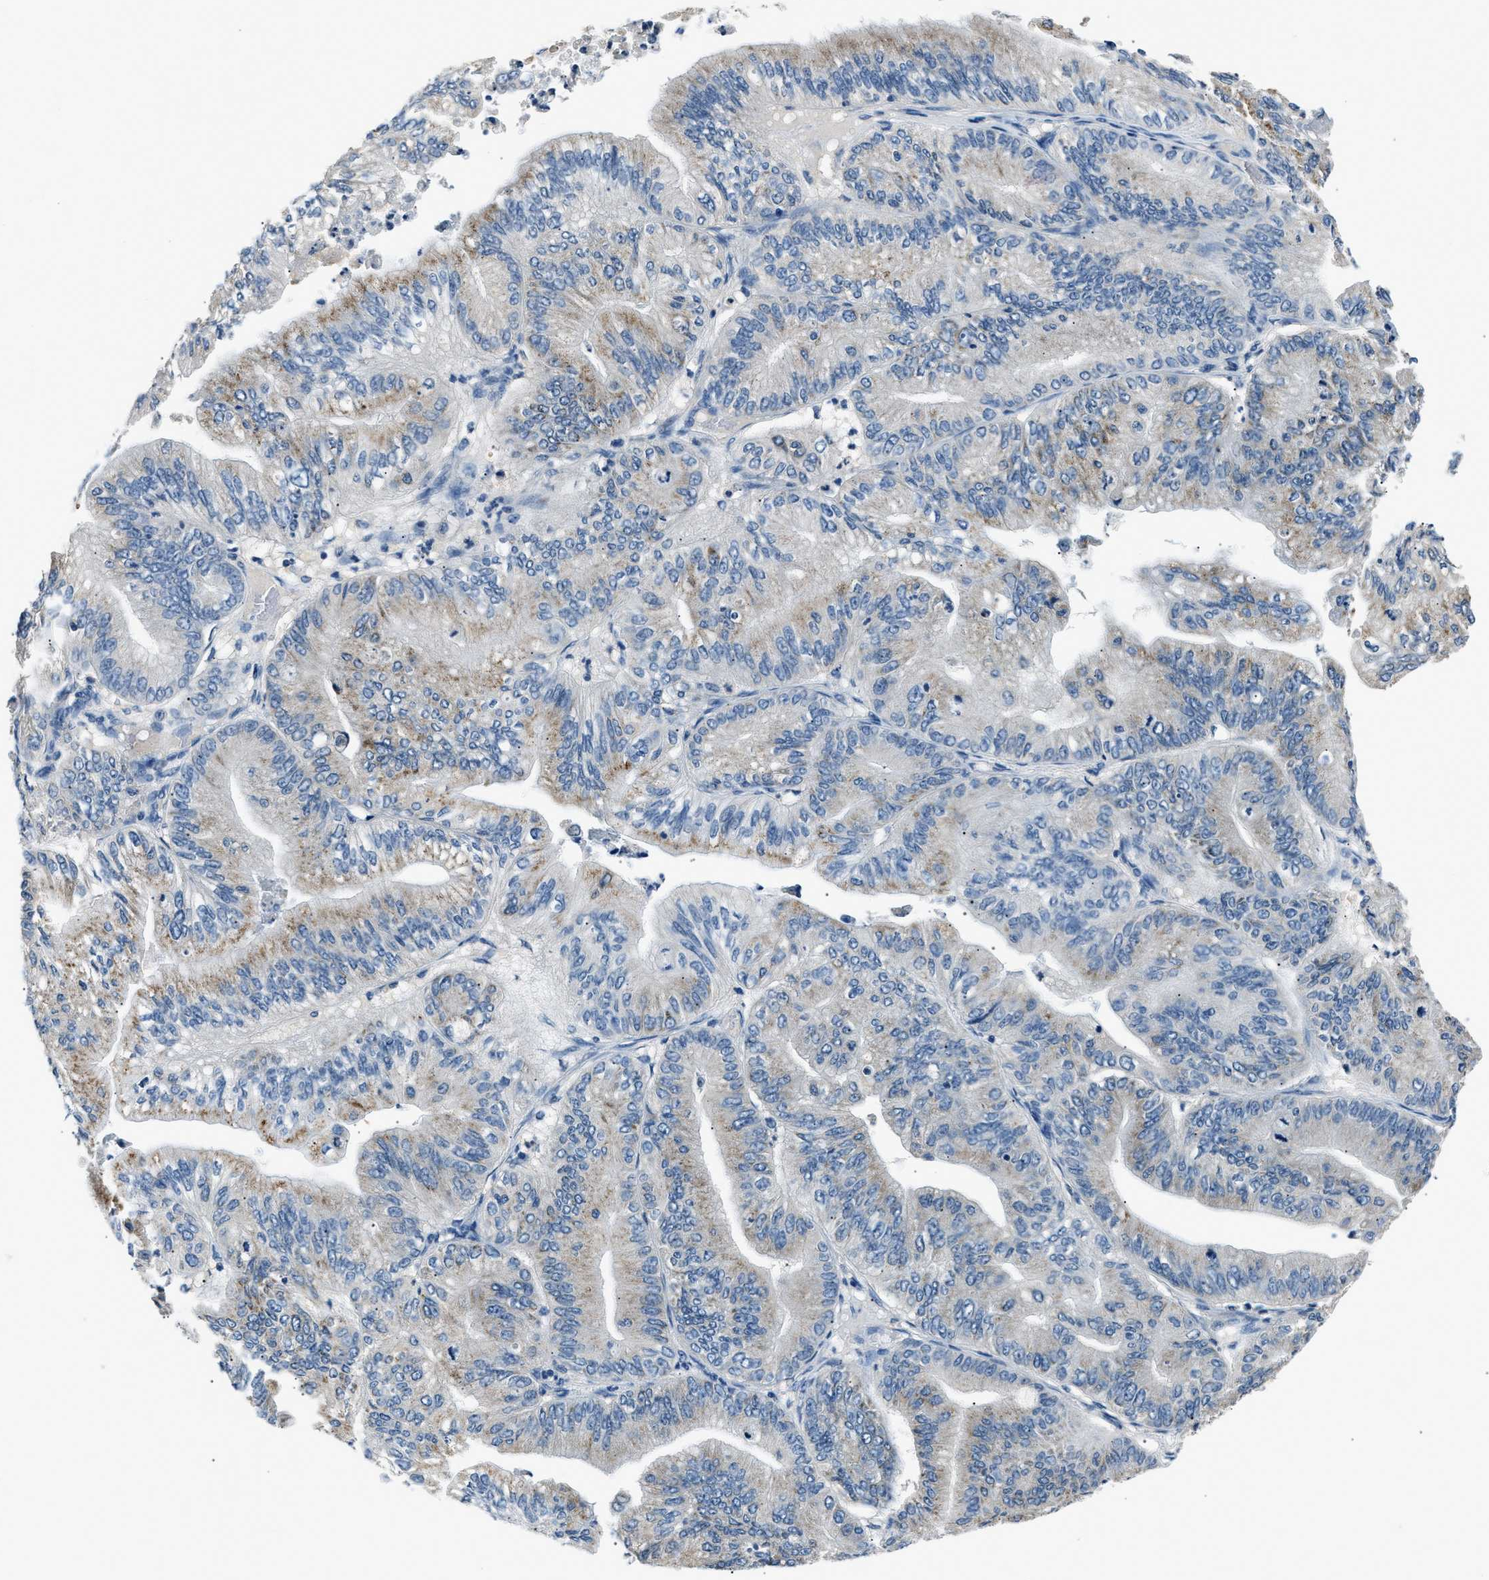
{"staining": {"intensity": "negative", "quantity": "none", "location": "none"}, "tissue": "ovarian cancer", "cell_type": "Tumor cells", "image_type": "cancer", "snomed": [{"axis": "morphology", "description": "Cystadenocarcinoma, mucinous, NOS"}, {"axis": "topography", "description": "Ovary"}], "caption": "There is no significant positivity in tumor cells of ovarian cancer (mucinous cystadenocarcinoma).", "gene": "INHA", "patient": {"sex": "female", "age": 61}}